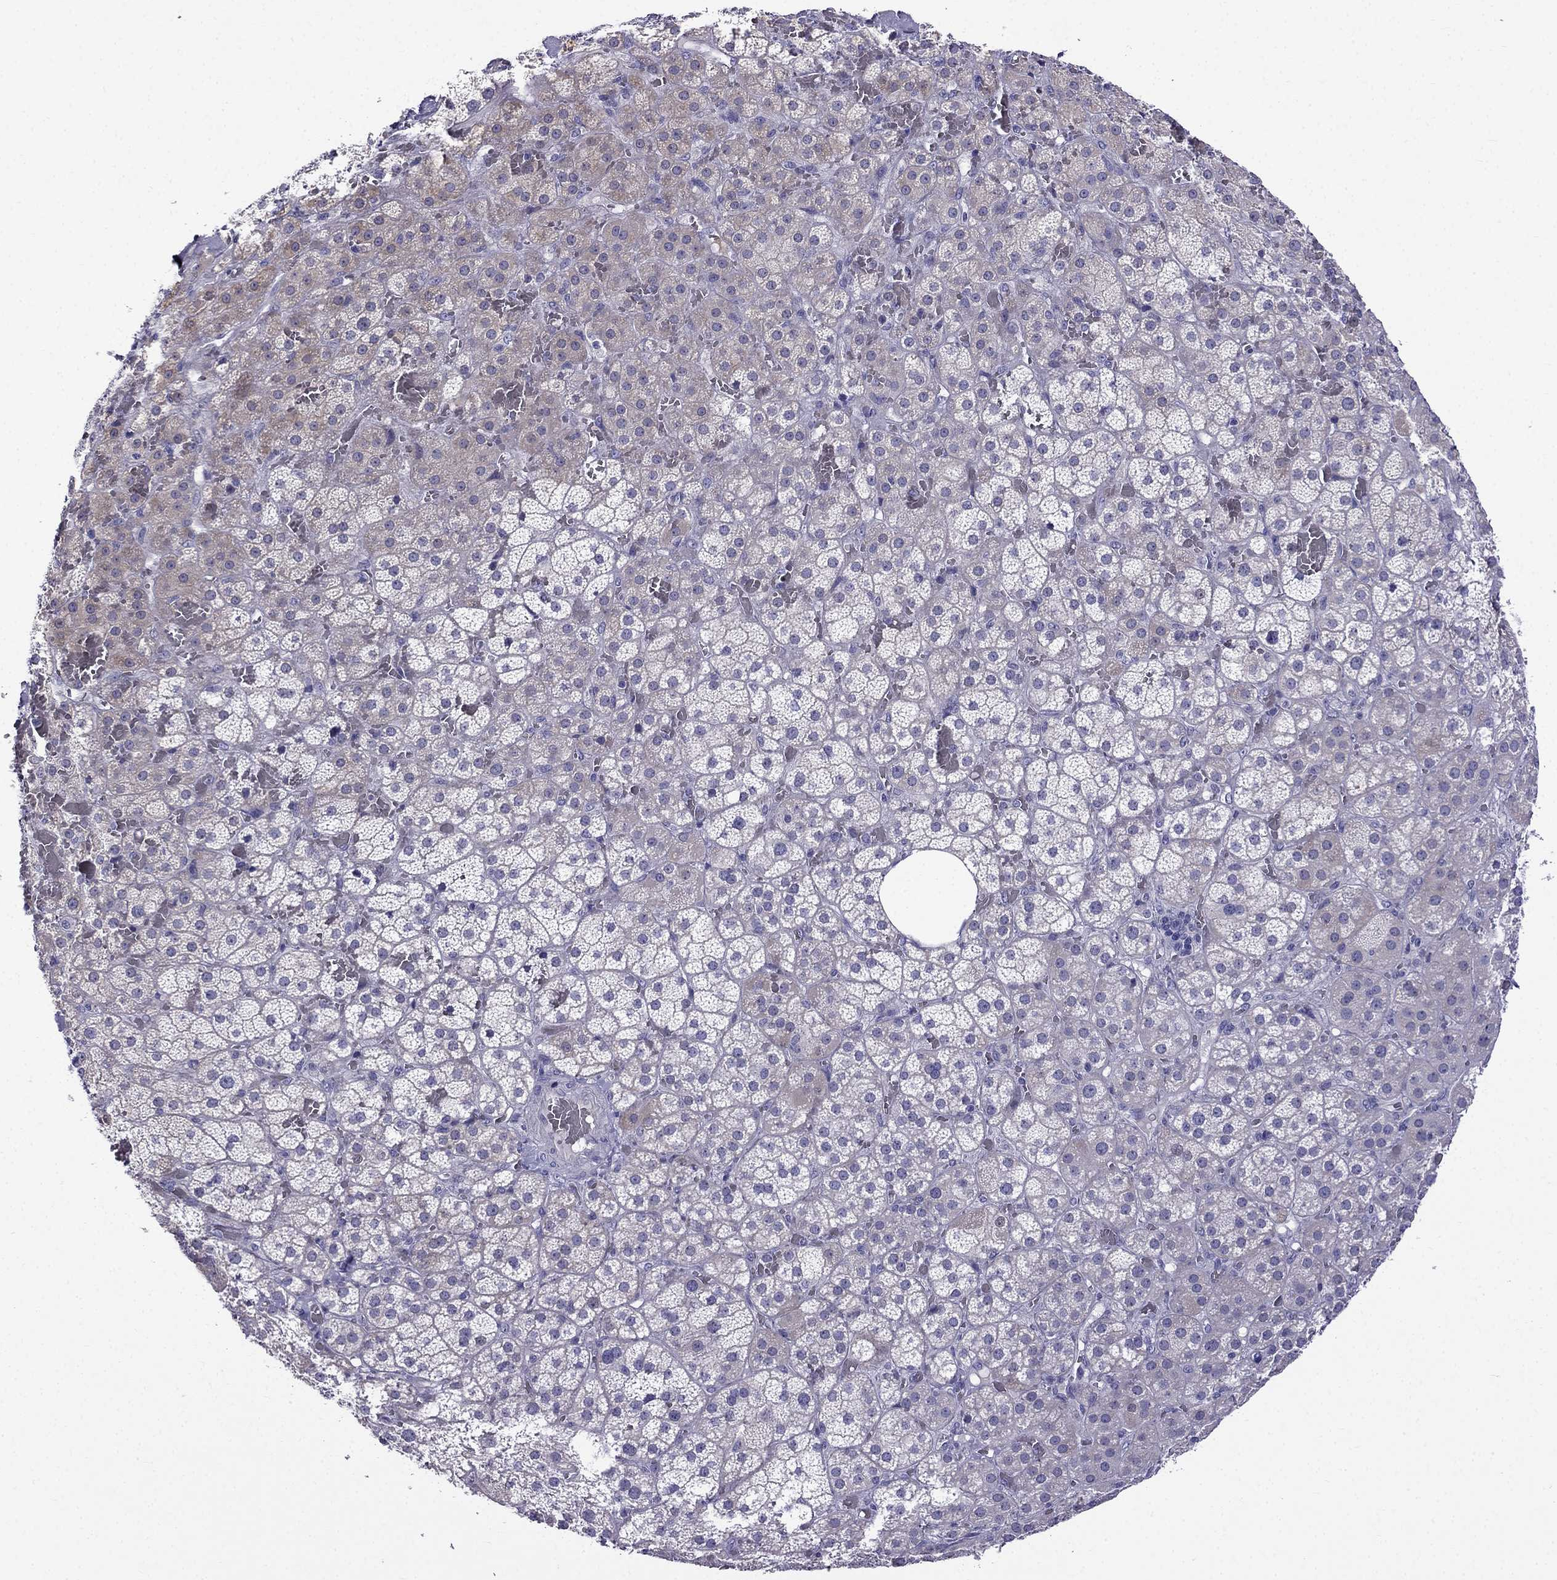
{"staining": {"intensity": "weak", "quantity": "25%-75%", "location": "cytoplasmic/membranous"}, "tissue": "adrenal gland", "cell_type": "Glandular cells", "image_type": "normal", "snomed": [{"axis": "morphology", "description": "Normal tissue, NOS"}, {"axis": "topography", "description": "Adrenal gland"}], "caption": "The micrograph shows immunohistochemical staining of unremarkable adrenal gland. There is weak cytoplasmic/membranous staining is identified in about 25%-75% of glandular cells.", "gene": "PATE1", "patient": {"sex": "male", "age": 57}}